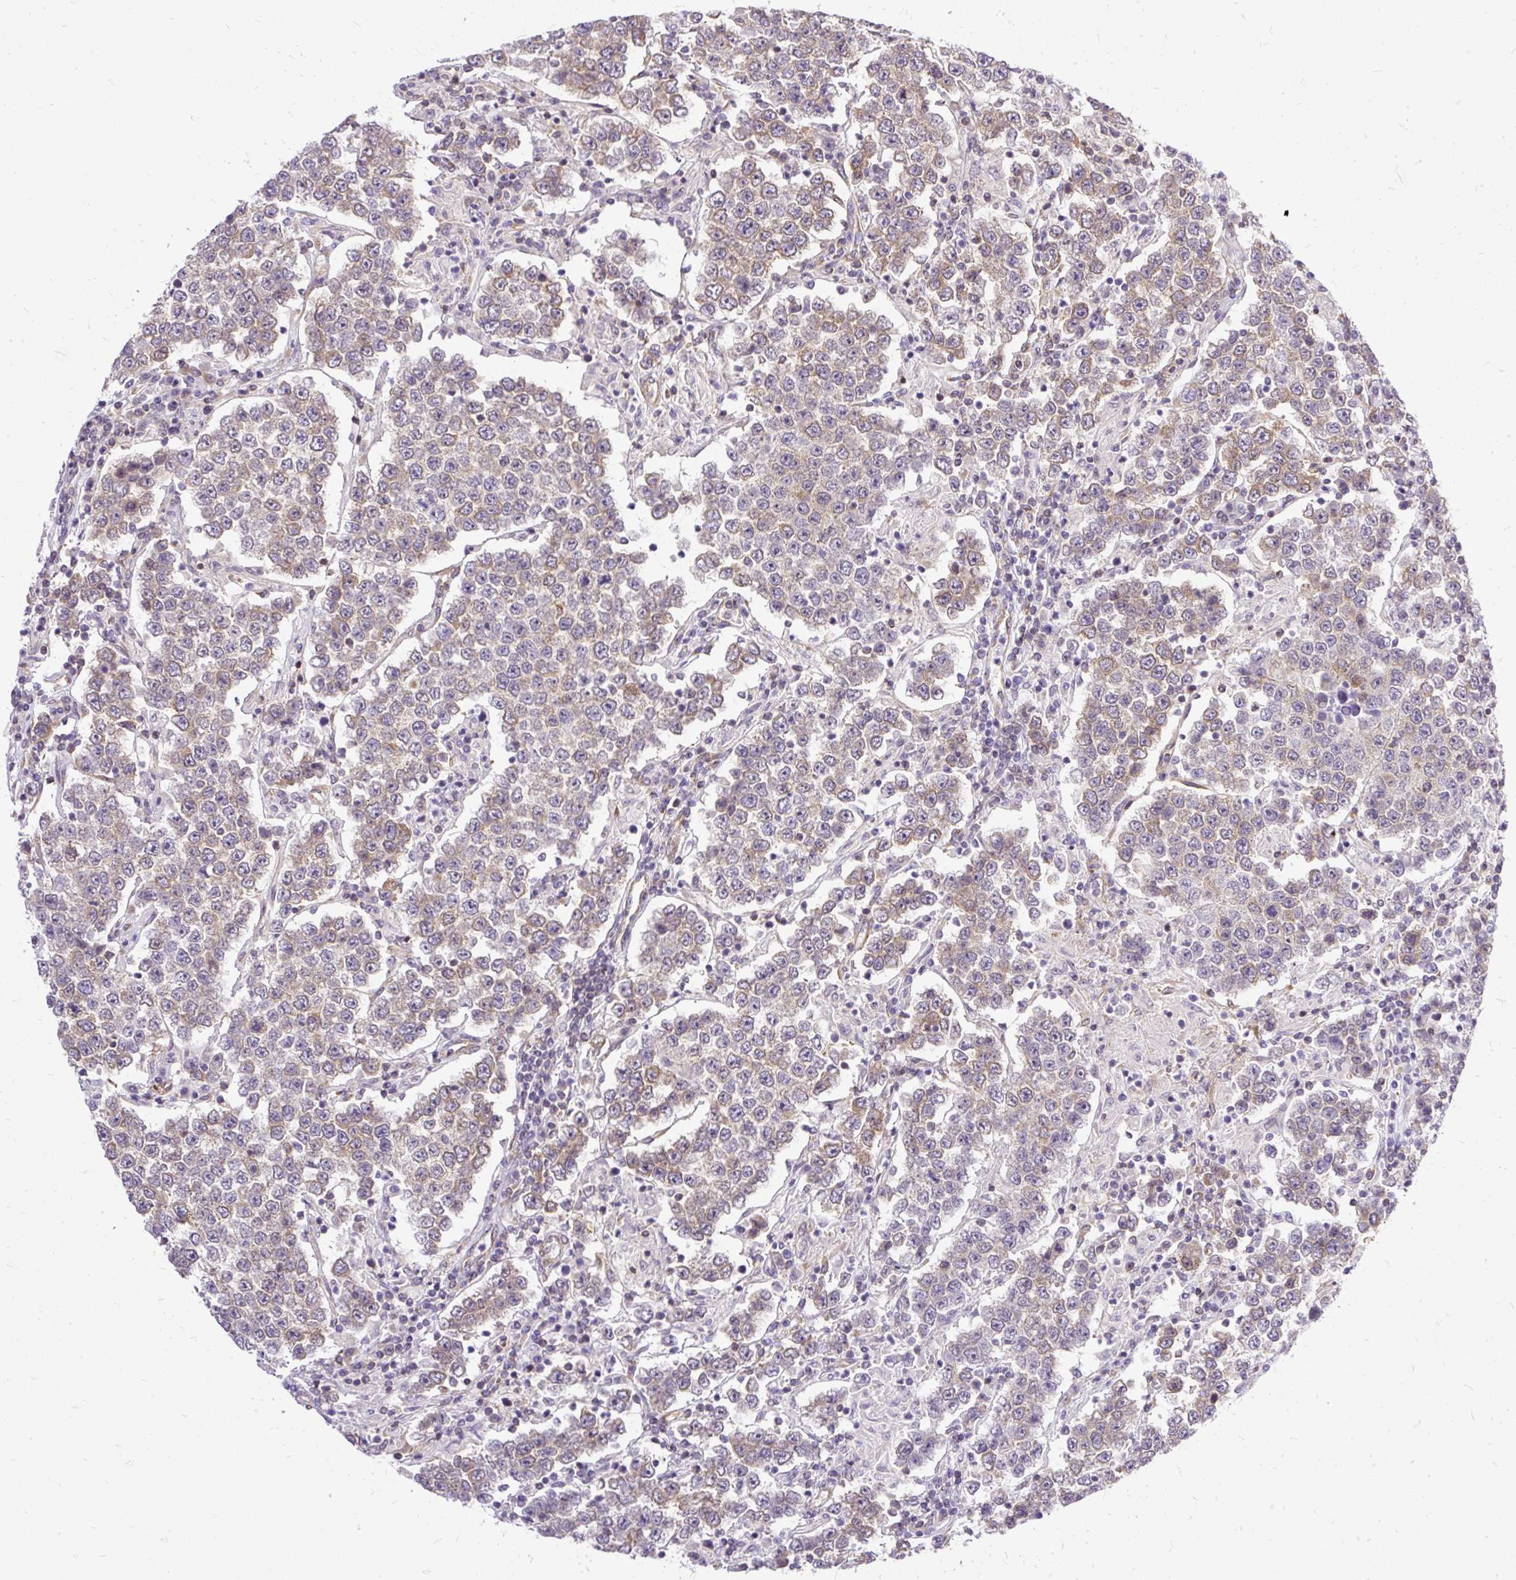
{"staining": {"intensity": "weak", "quantity": "<25%", "location": "cytoplasmic/membranous"}, "tissue": "testis cancer", "cell_type": "Tumor cells", "image_type": "cancer", "snomed": [{"axis": "morphology", "description": "Normal tissue, NOS"}, {"axis": "morphology", "description": "Urothelial carcinoma, High grade"}, {"axis": "morphology", "description": "Seminoma, NOS"}, {"axis": "morphology", "description": "Carcinoma, Embryonal, NOS"}, {"axis": "topography", "description": "Urinary bladder"}, {"axis": "topography", "description": "Testis"}], "caption": "Tumor cells are negative for brown protein staining in testis embryonal carcinoma.", "gene": "TRIM17", "patient": {"sex": "male", "age": 41}}